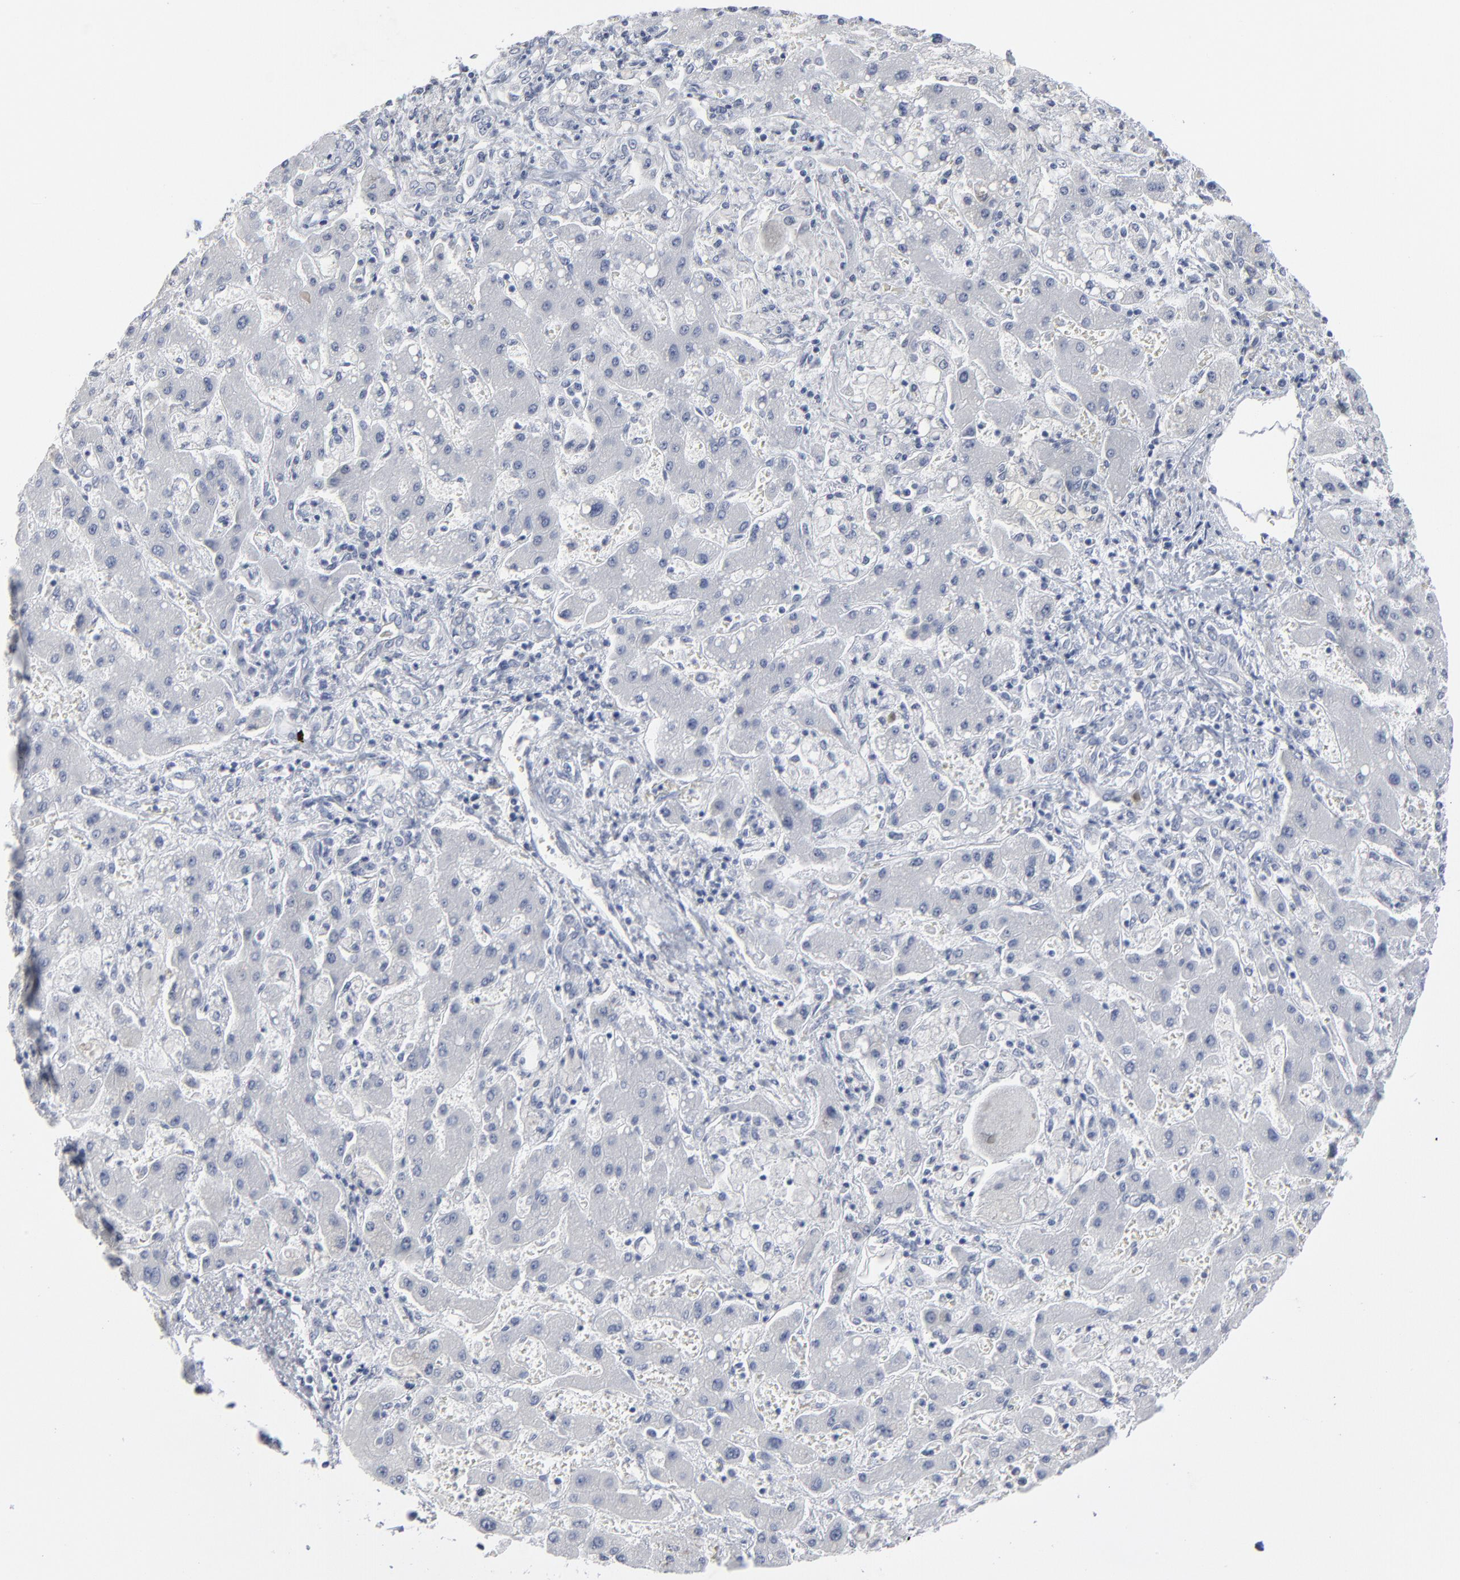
{"staining": {"intensity": "negative", "quantity": "none", "location": "none"}, "tissue": "liver cancer", "cell_type": "Tumor cells", "image_type": "cancer", "snomed": [{"axis": "morphology", "description": "Cholangiocarcinoma"}, {"axis": "topography", "description": "Liver"}], "caption": "An immunohistochemistry (IHC) photomicrograph of cholangiocarcinoma (liver) is shown. There is no staining in tumor cells of cholangiocarcinoma (liver).", "gene": "PAGE1", "patient": {"sex": "male", "age": 50}}